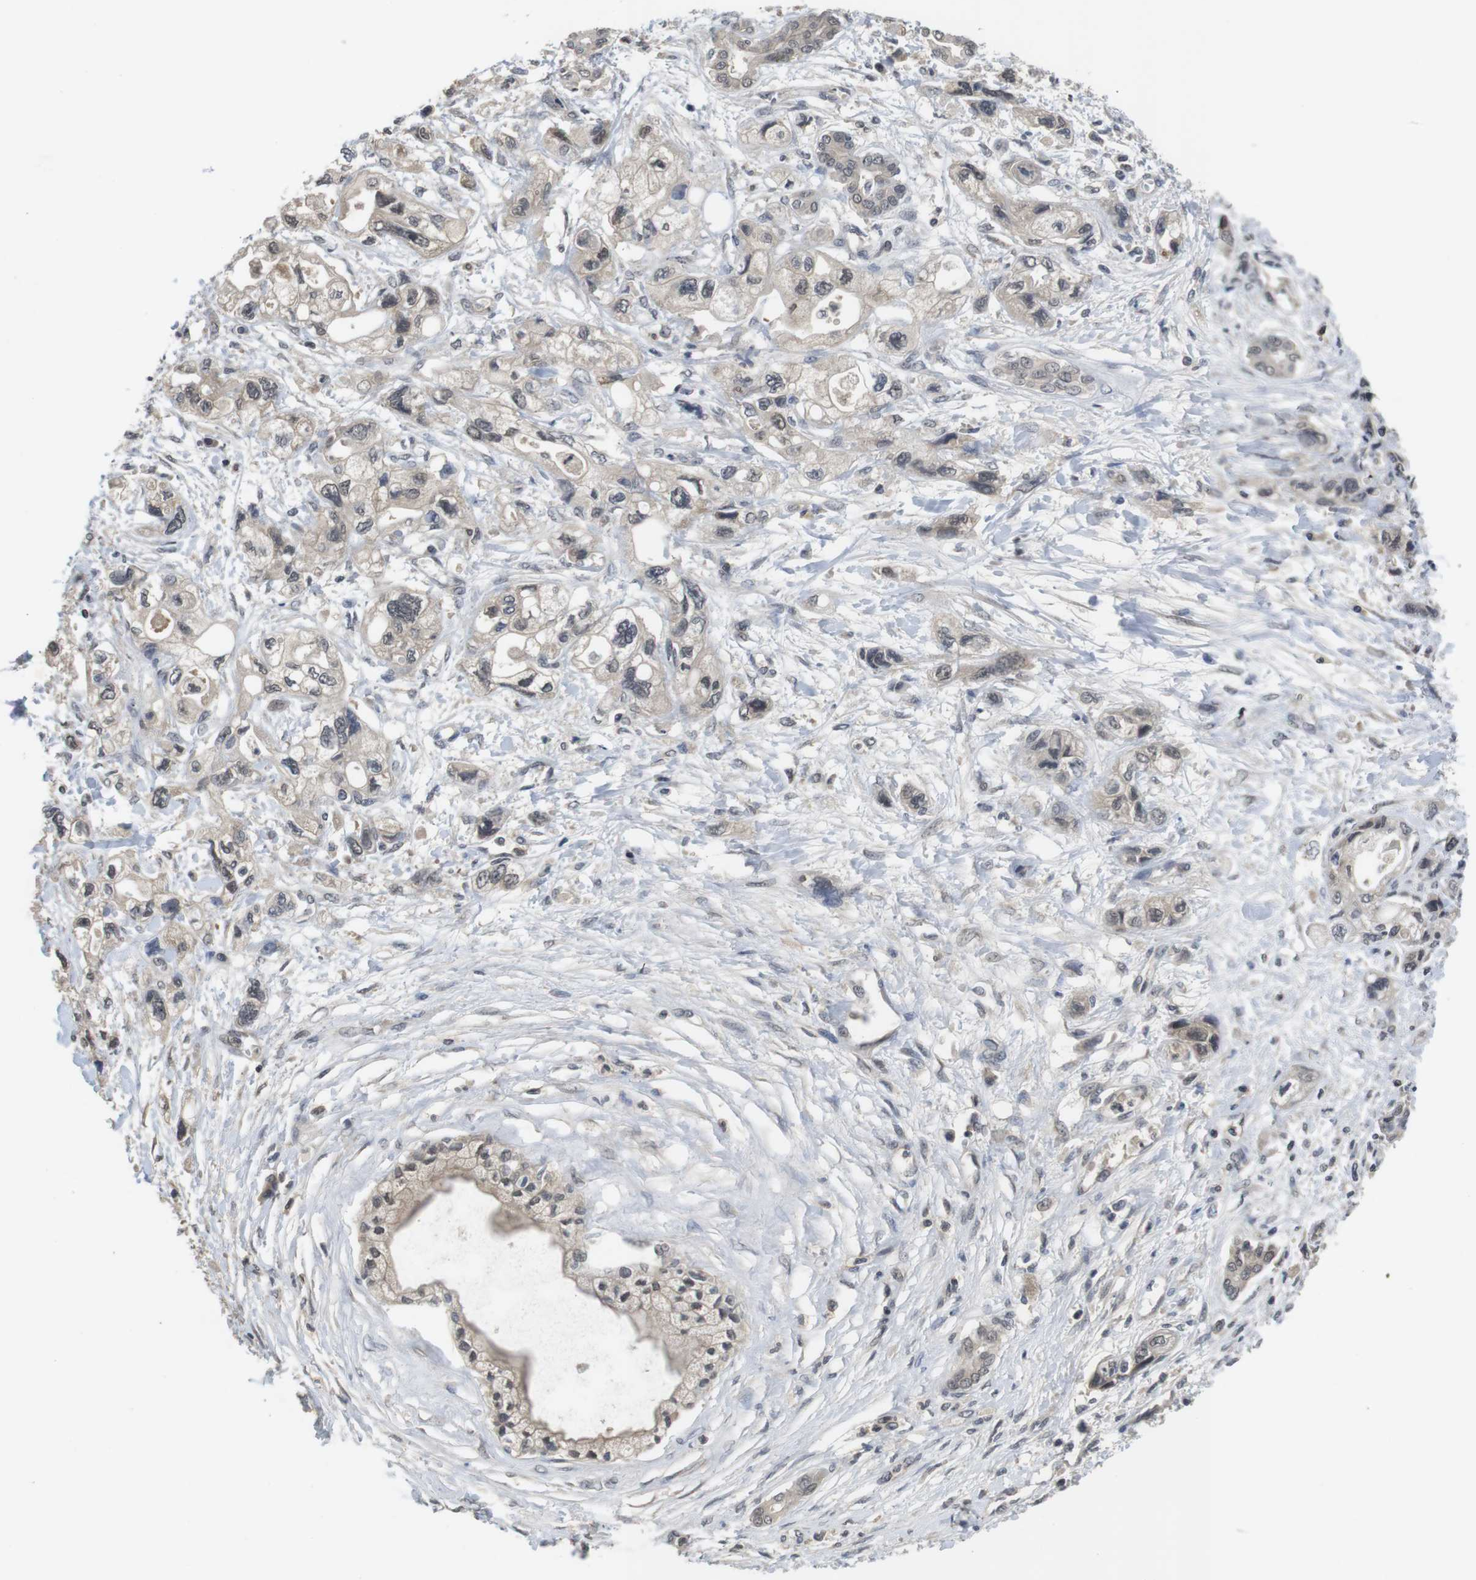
{"staining": {"intensity": "weak", "quantity": "25%-75%", "location": "cytoplasmic/membranous,nuclear"}, "tissue": "pancreatic cancer", "cell_type": "Tumor cells", "image_type": "cancer", "snomed": [{"axis": "morphology", "description": "Adenocarcinoma, NOS"}, {"axis": "topography", "description": "Pancreas"}], "caption": "Brown immunohistochemical staining in pancreatic cancer (adenocarcinoma) exhibits weak cytoplasmic/membranous and nuclear expression in about 25%-75% of tumor cells.", "gene": "FADD", "patient": {"sex": "male", "age": 56}}